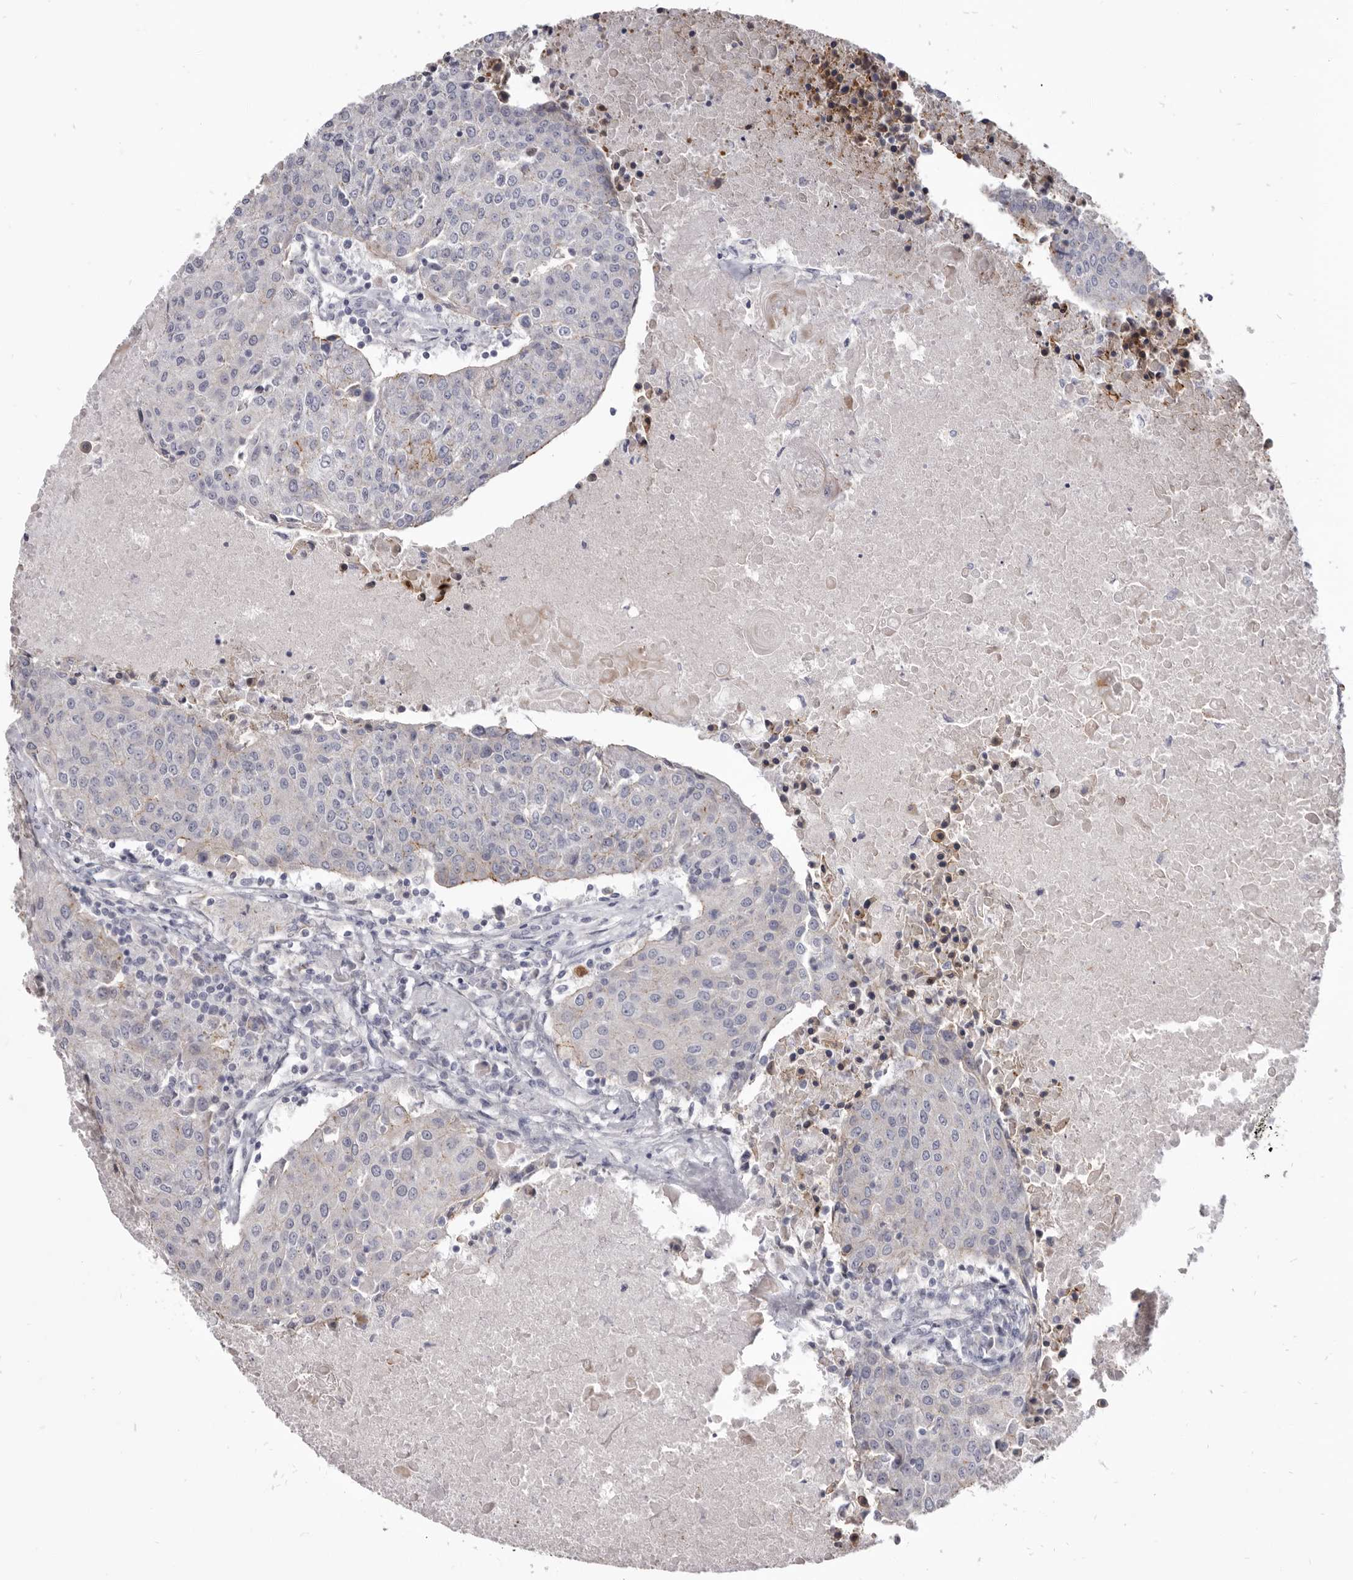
{"staining": {"intensity": "negative", "quantity": "none", "location": "none"}, "tissue": "urothelial cancer", "cell_type": "Tumor cells", "image_type": "cancer", "snomed": [{"axis": "morphology", "description": "Urothelial carcinoma, High grade"}, {"axis": "topography", "description": "Urinary bladder"}], "caption": "A high-resolution micrograph shows immunohistochemistry staining of high-grade urothelial carcinoma, which exhibits no significant positivity in tumor cells.", "gene": "CGN", "patient": {"sex": "female", "age": 85}}